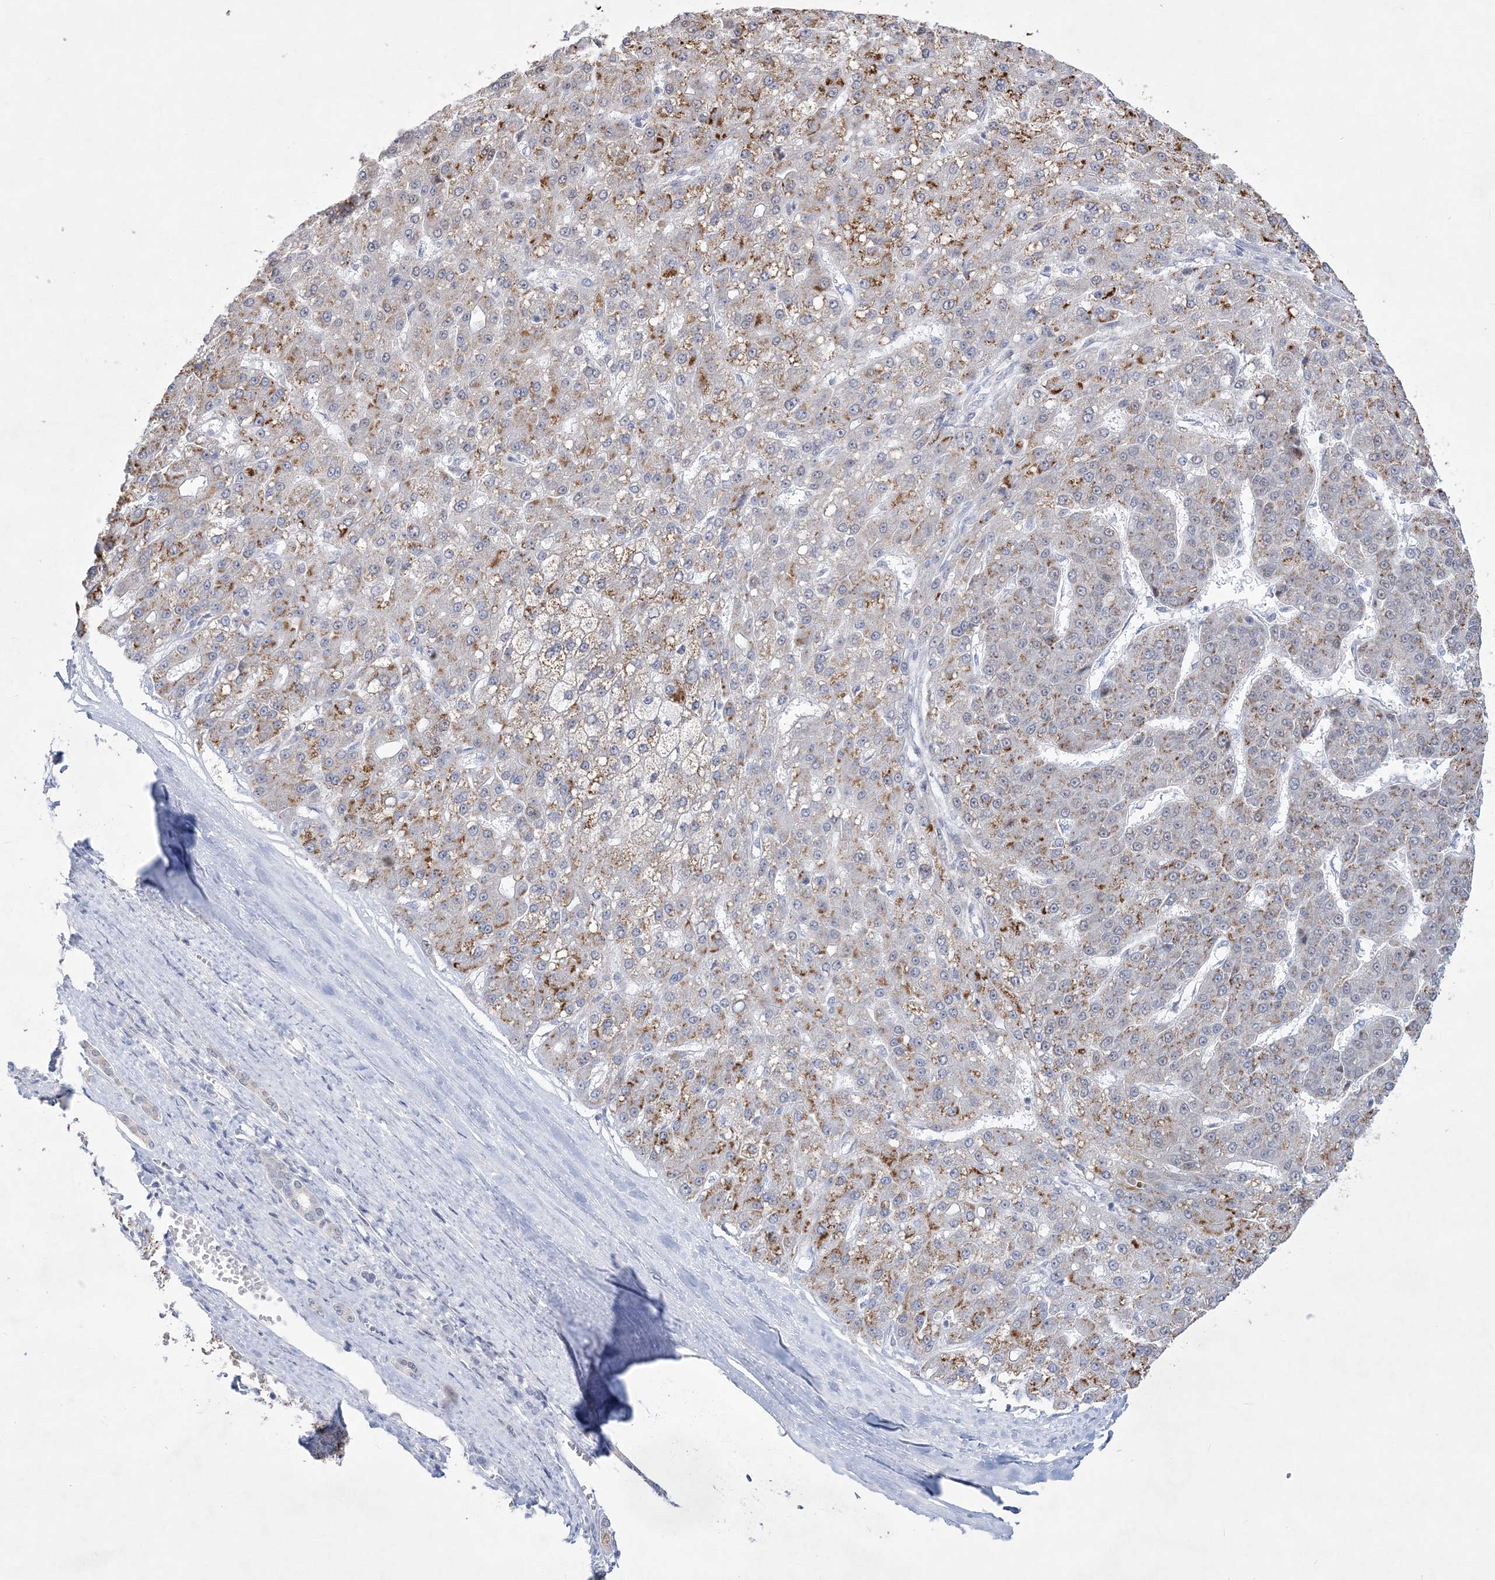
{"staining": {"intensity": "moderate", "quantity": "25%-75%", "location": "cytoplasmic/membranous"}, "tissue": "liver cancer", "cell_type": "Tumor cells", "image_type": "cancer", "snomed": [{"axis": "morphology", "description": "Carcinoma, Hepatocellular, NOS"}, {"axis": "topography", "description": "Liver"}], "caption": "Moderate cytoplasmic/membranous positivity for a protein is identified in approximately 25%-75% of tumor cells of liver cancer using immunohistochemistry (IHC).", "gene": "WDR27", "patient": {"sex": "male", "age": 67}}